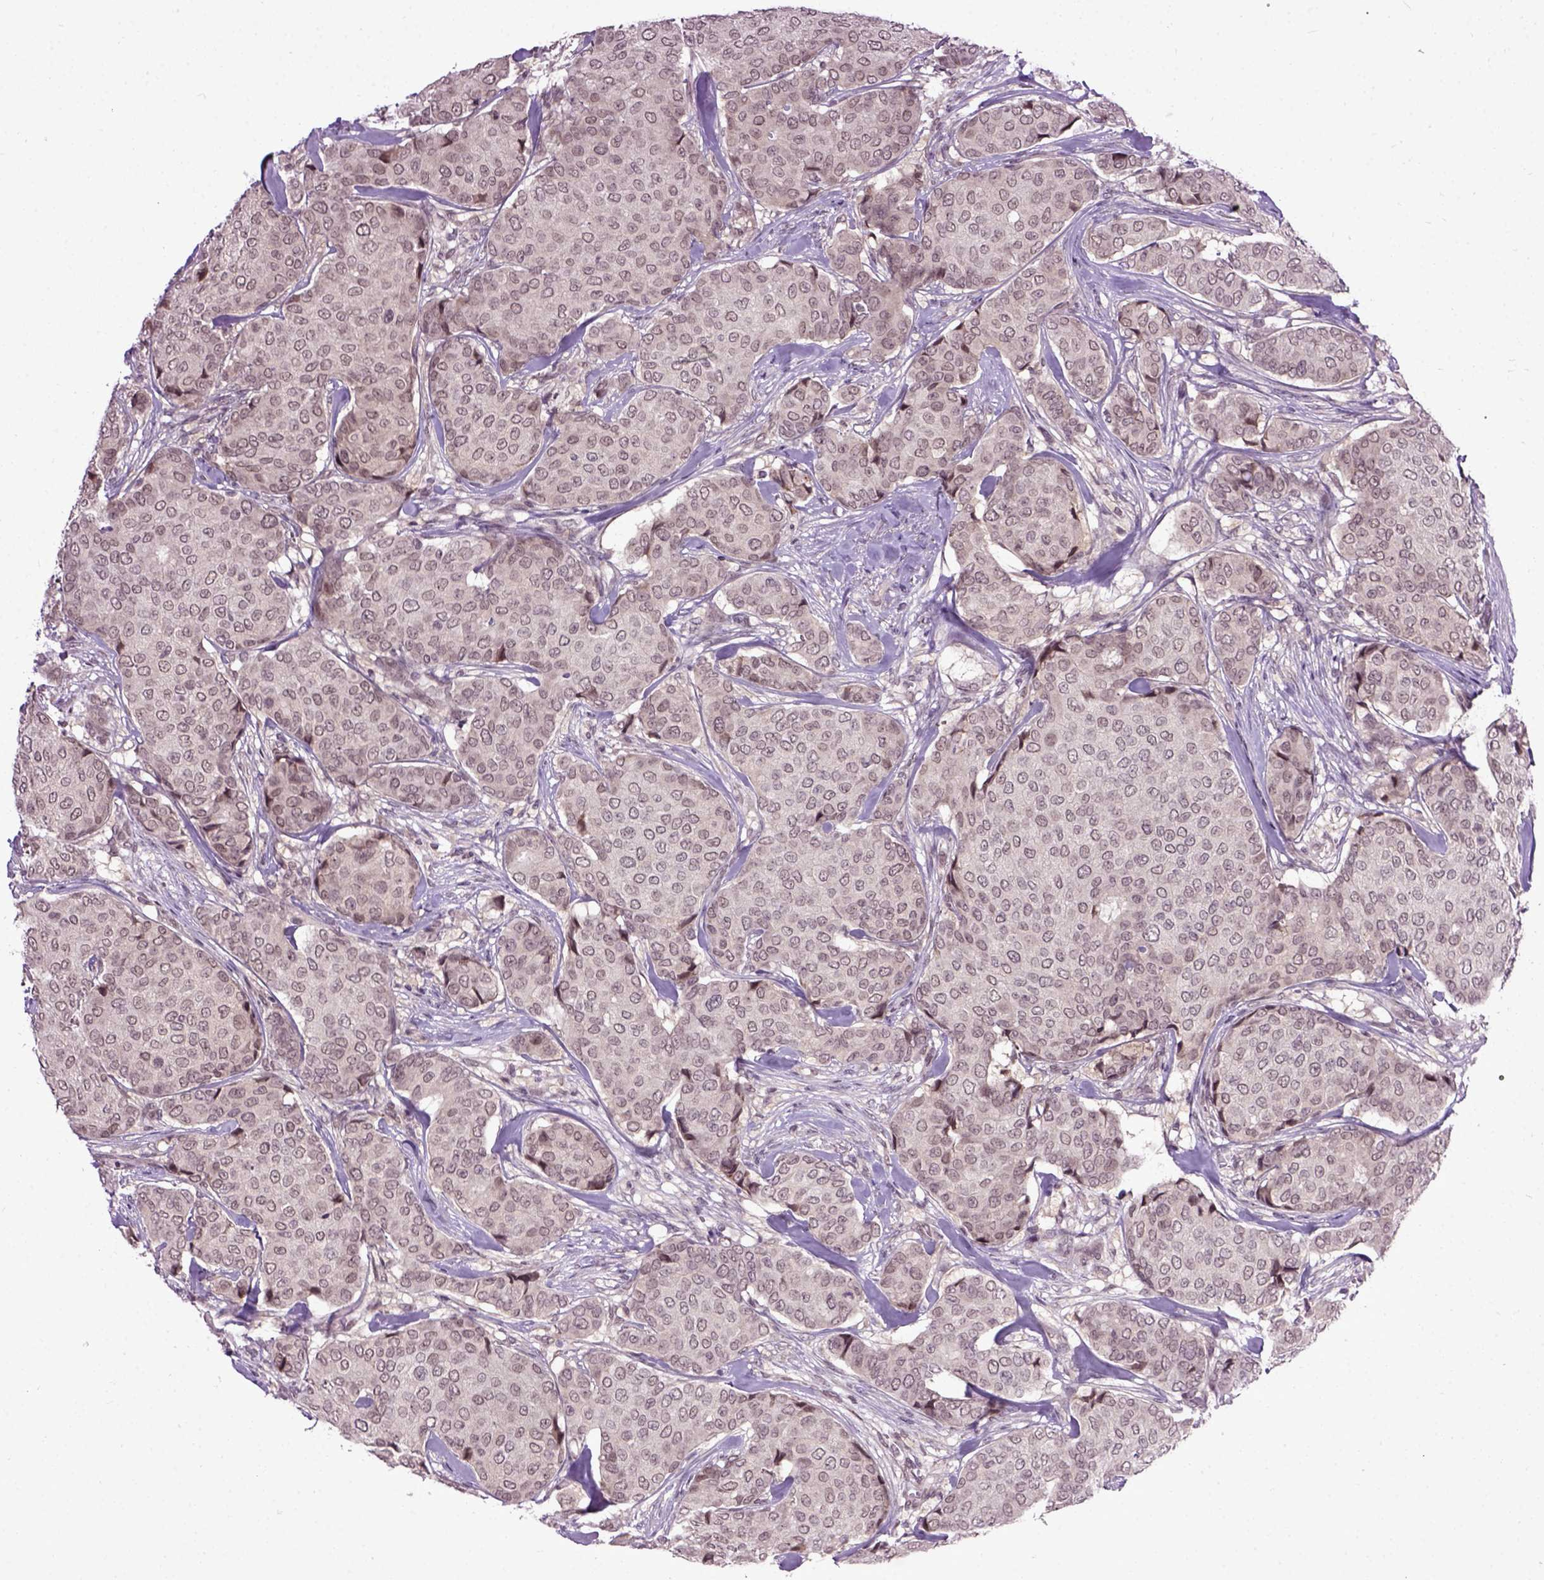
{"staining": {"intensity": "negative", "quantity": "none", "location": "none"}, "tissue": "breast cancer", "cell_type": "Tumor cells", "image_type": "cancer", "snomed": [{"axis": "morphology", "description": "Duct carcinoma"}, {"axis": "topography", "description": "Breast"}], "caption": "Breast cancer was stained to show a protein in brown. There is no significant expression in tumor cells.", "gene": "RAB43", "patient": {"sex": "female", "age": 75}}